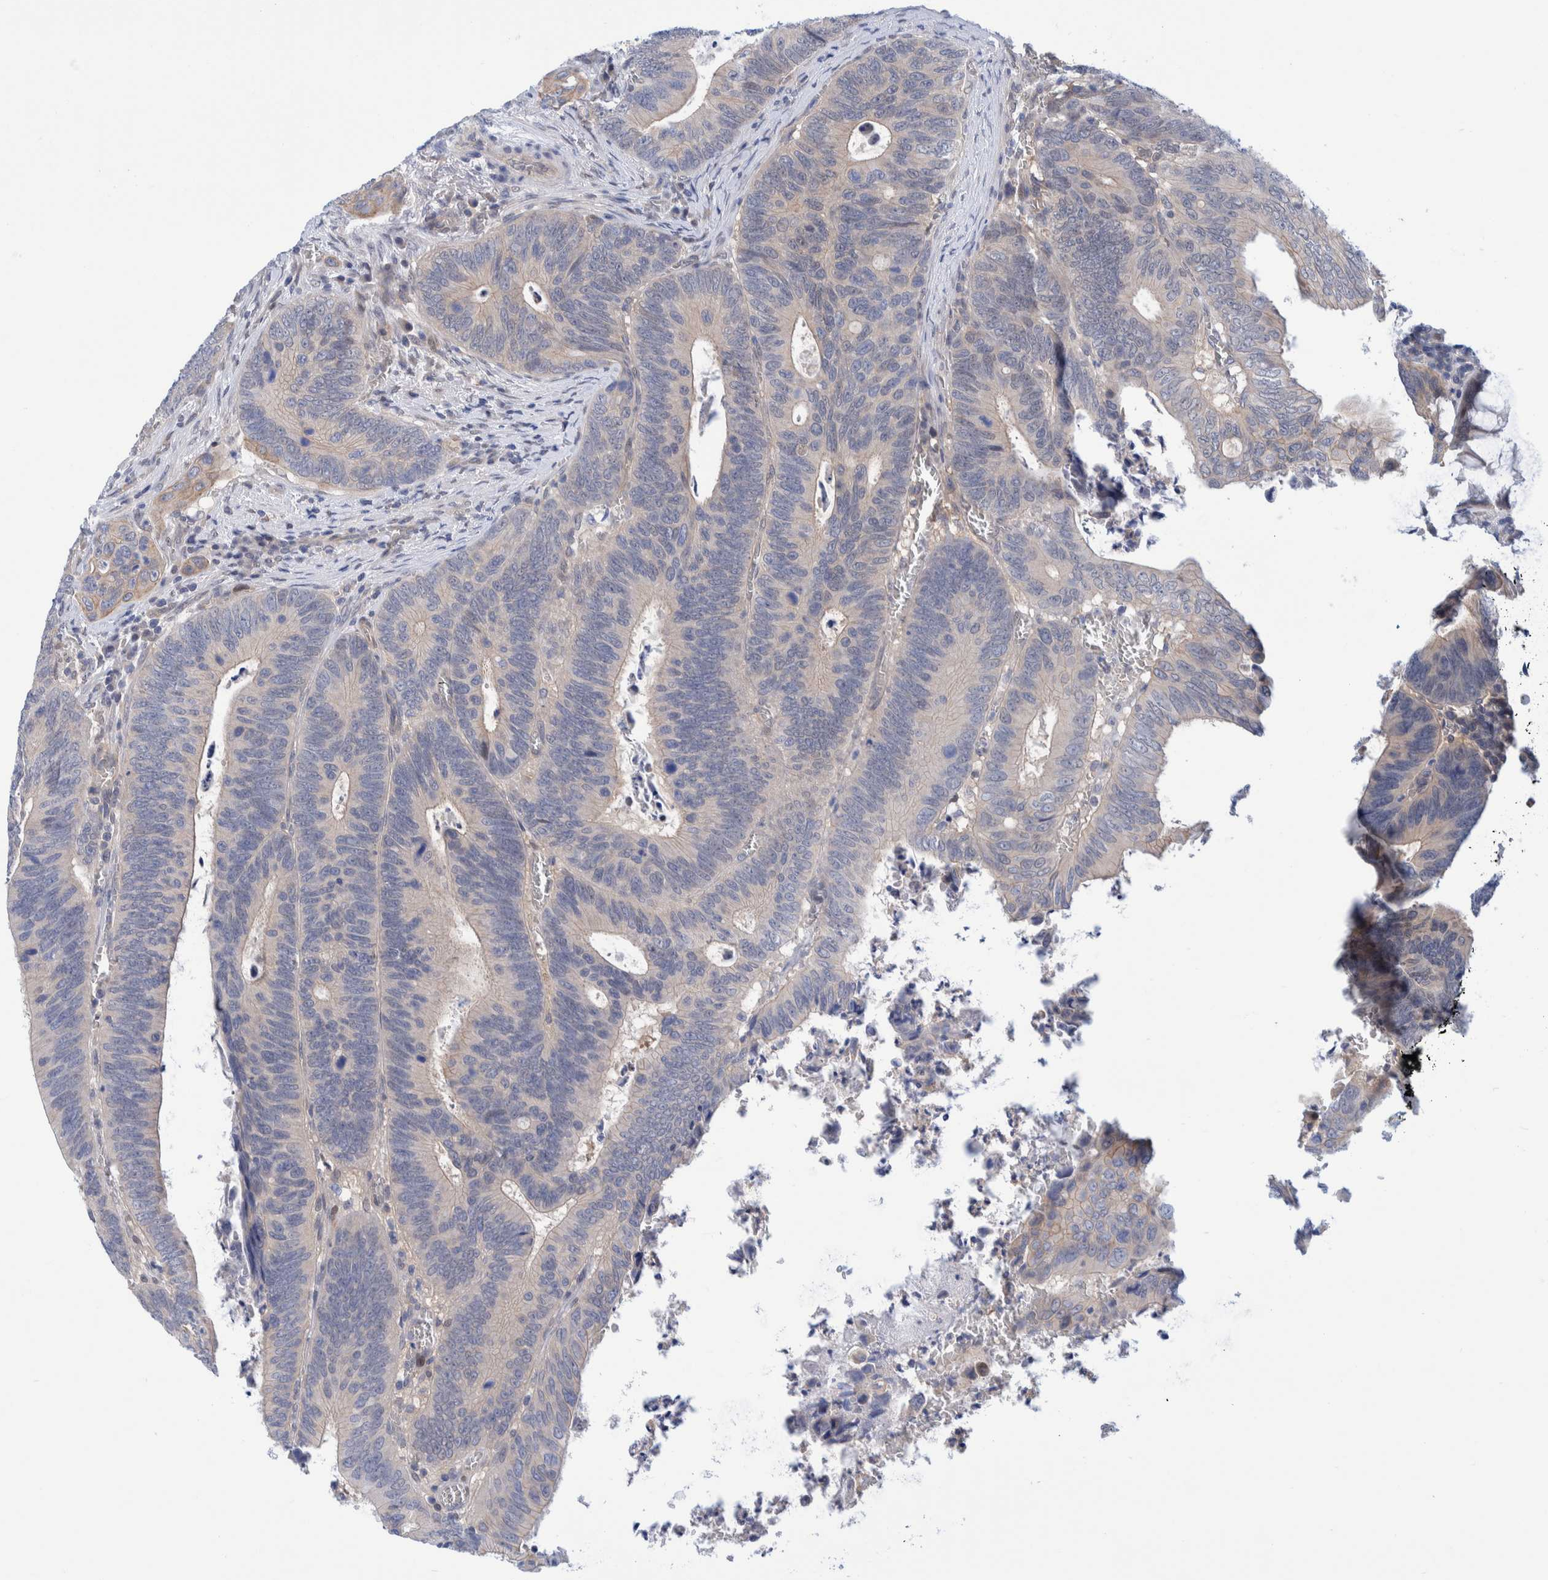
{"staining": {"intensity": "weak", "quantity": "<25%", "location": "cytoplasmic/membranous"}, "tissue": "colorectal cancer", "cell_type": "Tumor cells", "image_type": "cancer", "snomed": [{"axis": "morphology", "description": "Inflammation, NOS"}, {"axis": "morphology", "description": "Adenocarcinoma, NOS"}, {"axis": "topography", "description": "Colon"}], "caption": "A micrograph of colorectal cancer (adenocarcinoma) stained for a protein displays no brown staining in tumor cells.", "gene": "PFAS", "patient": {"sex": "male", "age": 72}}